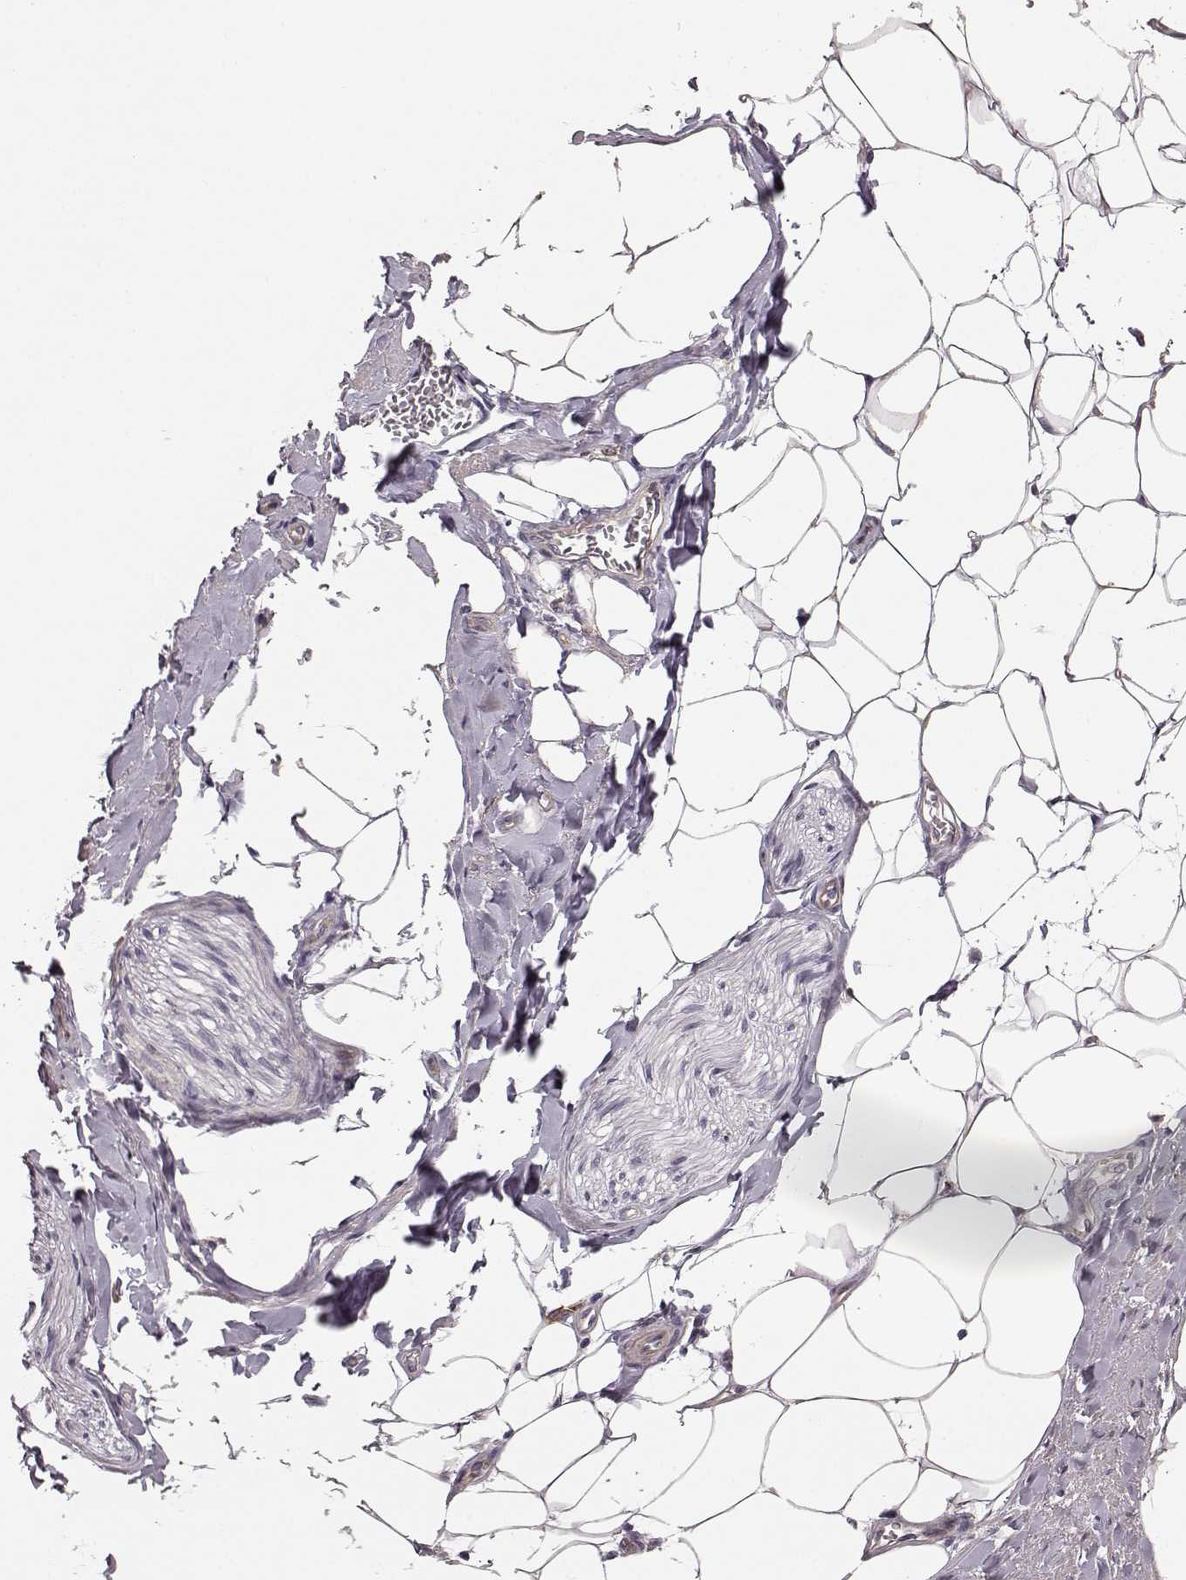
{"staining": {"intensity": "negative", "quantity": "none", "location": "none"}, "tissue": "adipose tissue", "cell_type": "Adipocytes", "image_type": "normal", "snomed": [{"axis": "morphology", "description": "Normal tissue, NOS"}, {"axis": "morphology", "description": "Carcinoid, malignant, NOS"}, {"axis": "topography", "description": "Small intestine"}, {"axis": "topography", "description": "Peripheral nerve tissue"}], "caption": "Adipocytes show no significant protein staining in normal adipose tissue. The staining was performed using DAB to visualize the protein expression in brown, while the nuclei were stained in blue with hematoxylin (Magnification: 20x).", "gene": "GPR50", "patient": {"sex": "male", "age": 52}}